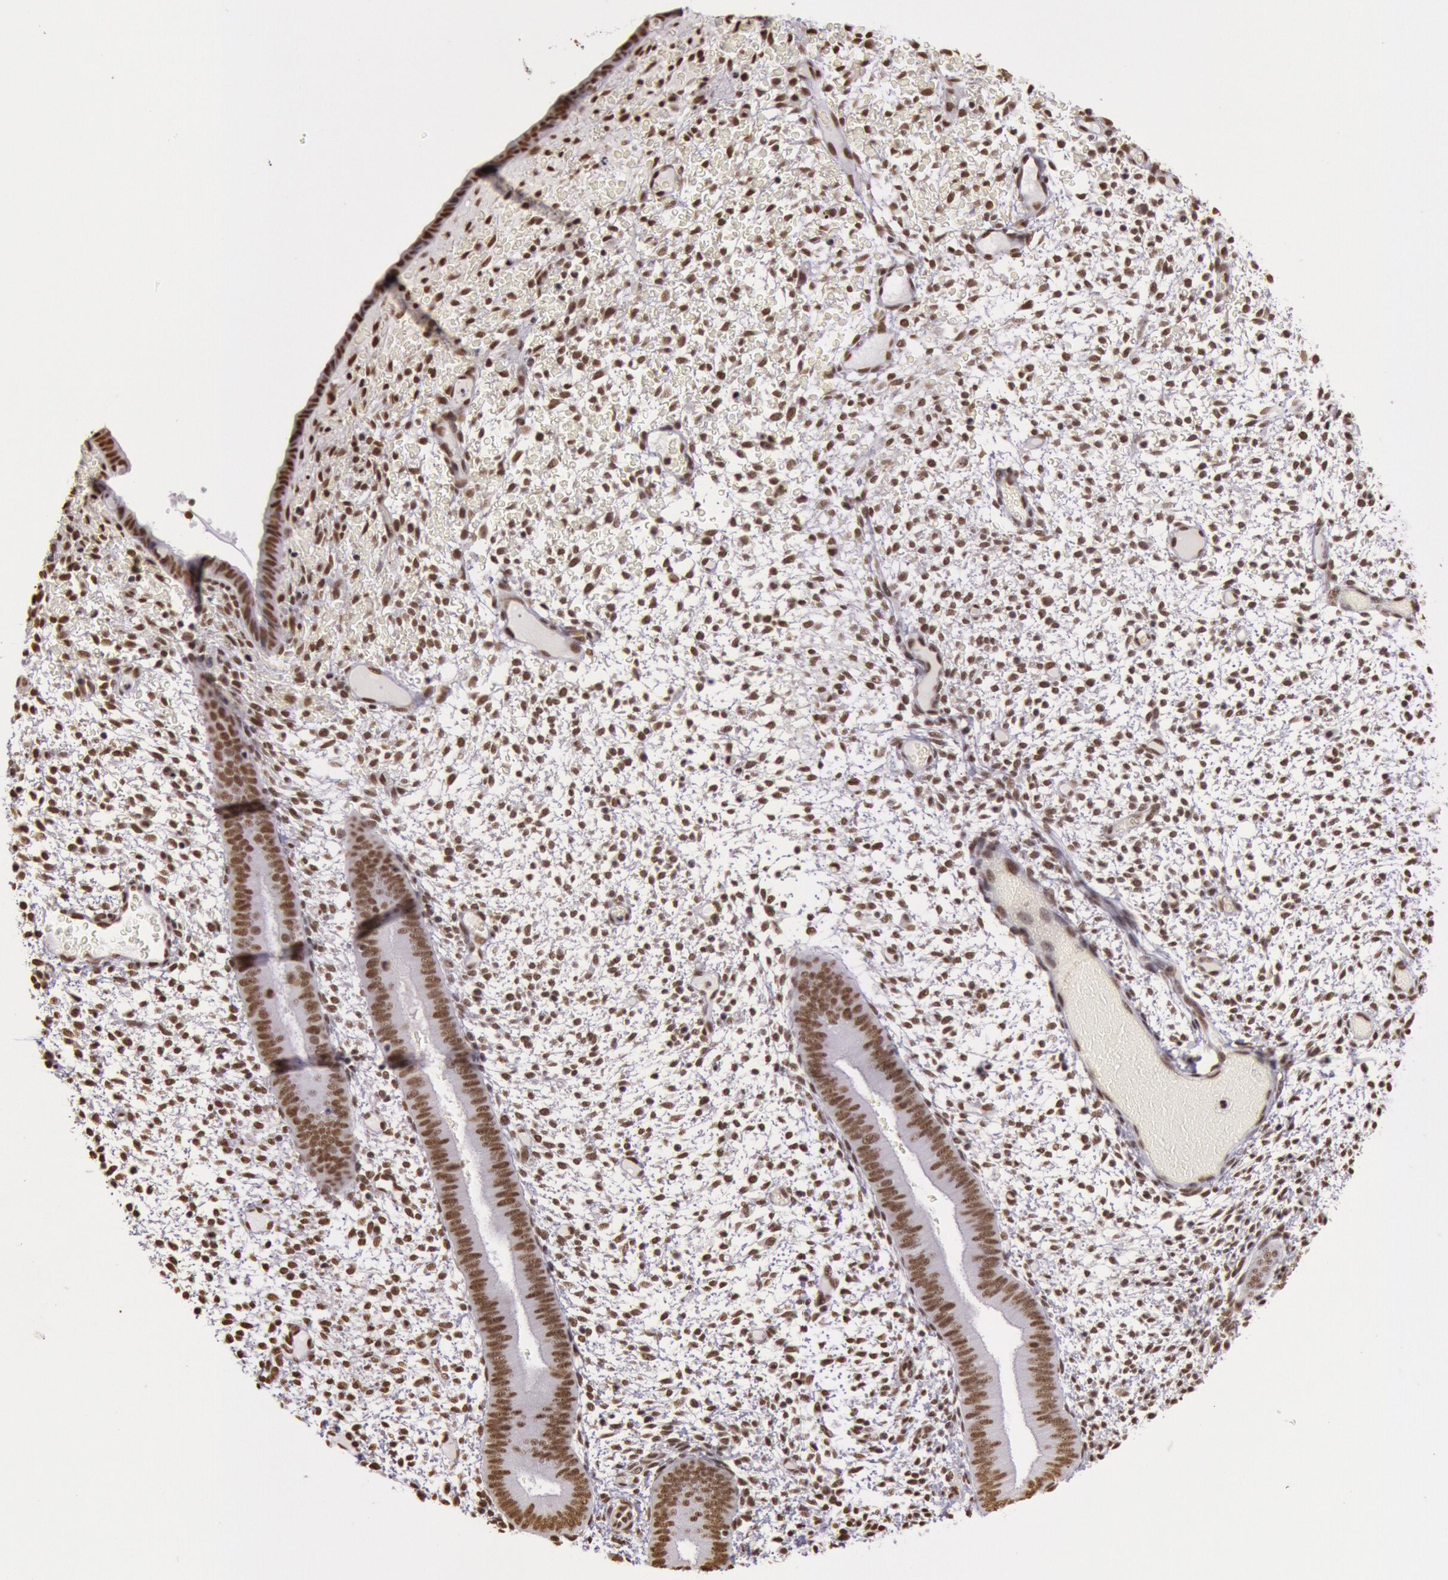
{"staining": {"intensity": "moderate", "quantity": ">75%", "location": "nuclear"}, "tissue": "endometrium", "cell_type": "Cells in endometrial stroma", "image_type": "normal", "snomed": [{"axis": "morphology", "description": "Normal tissue, NOS"}, {"axis": "topography", "description": "Endometrium"}], "caption": "Brown immunohistochemical staining in unremarkable human endometrium demonstrates moderate nuclear staining in about >75% of cells in endometrial stroma.", "gene": "HNRNPH1", "patient": {"sex": "female", "age": 42}}